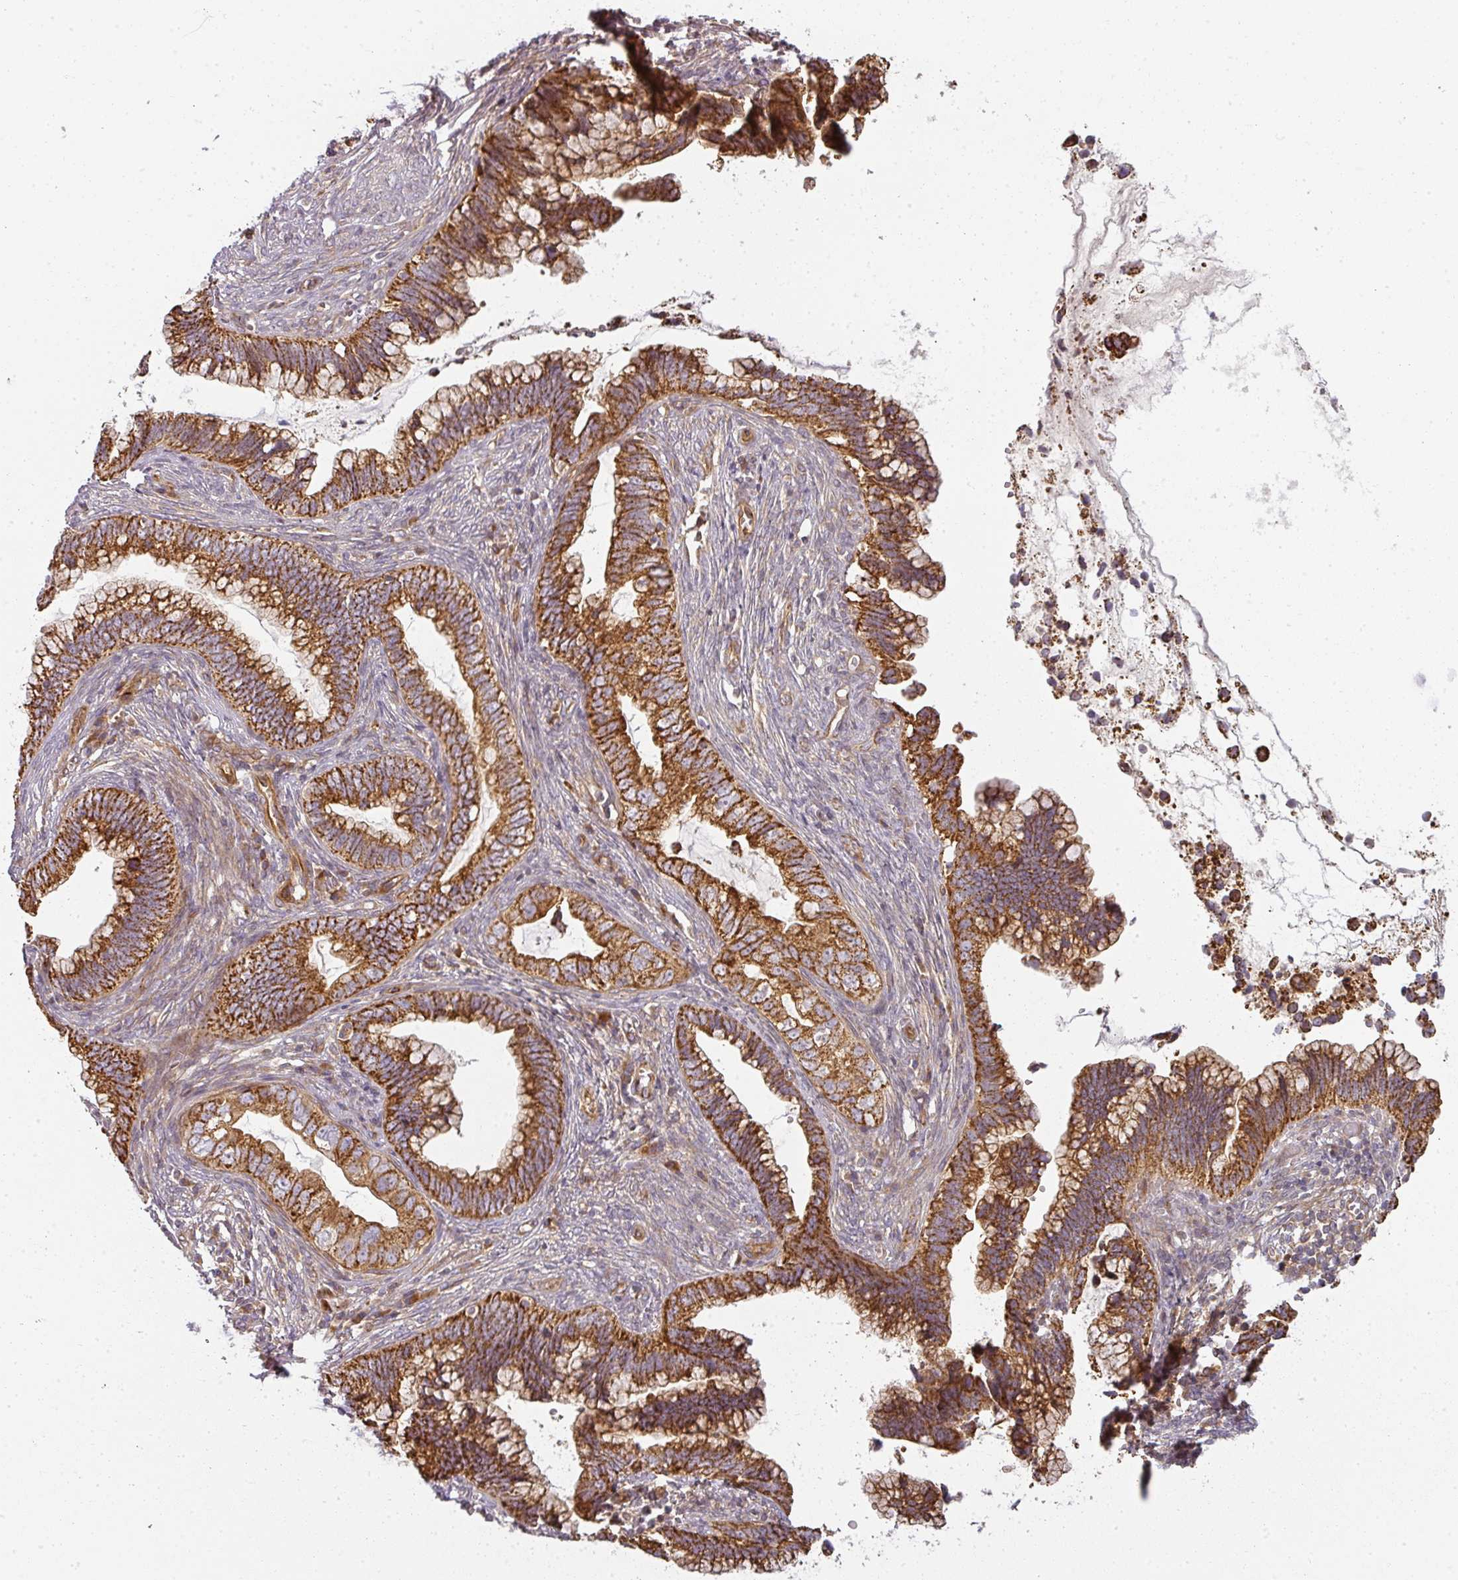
{"staining": {"intensity": "strong", "quantity": ">75%", "location": "cytoplasmic/membranous"}, "tissue": "cervical cancer", "cell_type": "Tumor cells", "image_type": "cancer", "snomed": [{"axis": "morphology", "description": "Adenocarcinoma, NOS"}, {"axis": "topography", "description": "Cervix"}], "caption": "A high-resolution micrograph shows IHC staining of cervical cancer, which exhibits strong cytoplasmic/membranous positivity in approximately >75% of tumor cells.", "gene": "CNOT1", "patient": {"sex": "female", "age": 44}}